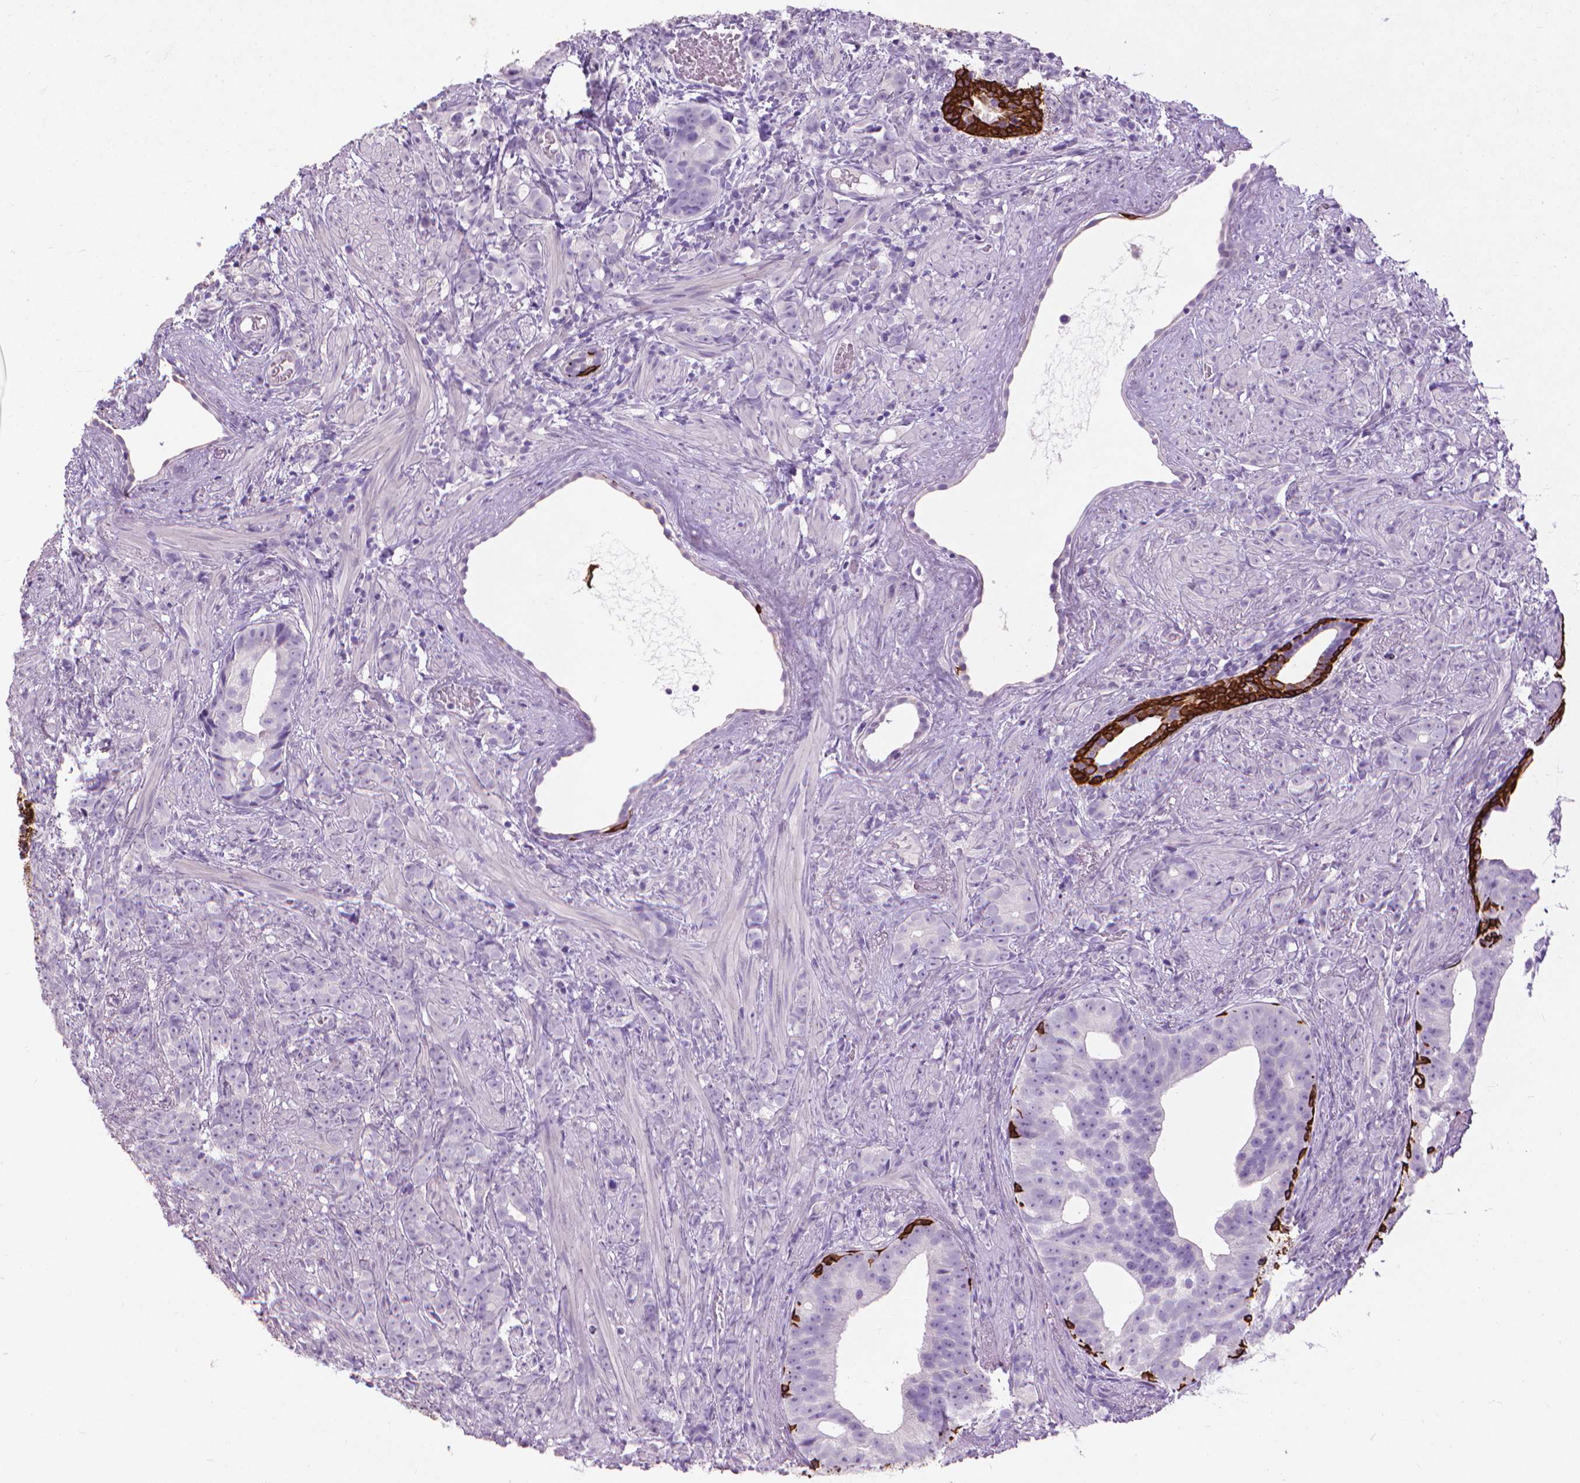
{"staining": {"intensity": "negative", "quantity": "none", "location": "none"}, "tissue": "prostate cancer", "cell_type": "Tumor cells", "image_type": "cancer", "snomed": [{"axis": "morphology", "description": "Adenocarcinoma, High grade"}, {"axis": "topography", "description": "Prostate"}], "caption": "IHC micrograph of neoplastic tissue: prostate cancer (adenocarcinoma (high-grade)) stained with DAB (3,3'-diaminobenzidine) shows no significant protein staining in tumor cells.", "gene": "KRT5", "patient": {"sex": "male", "age": 81}}